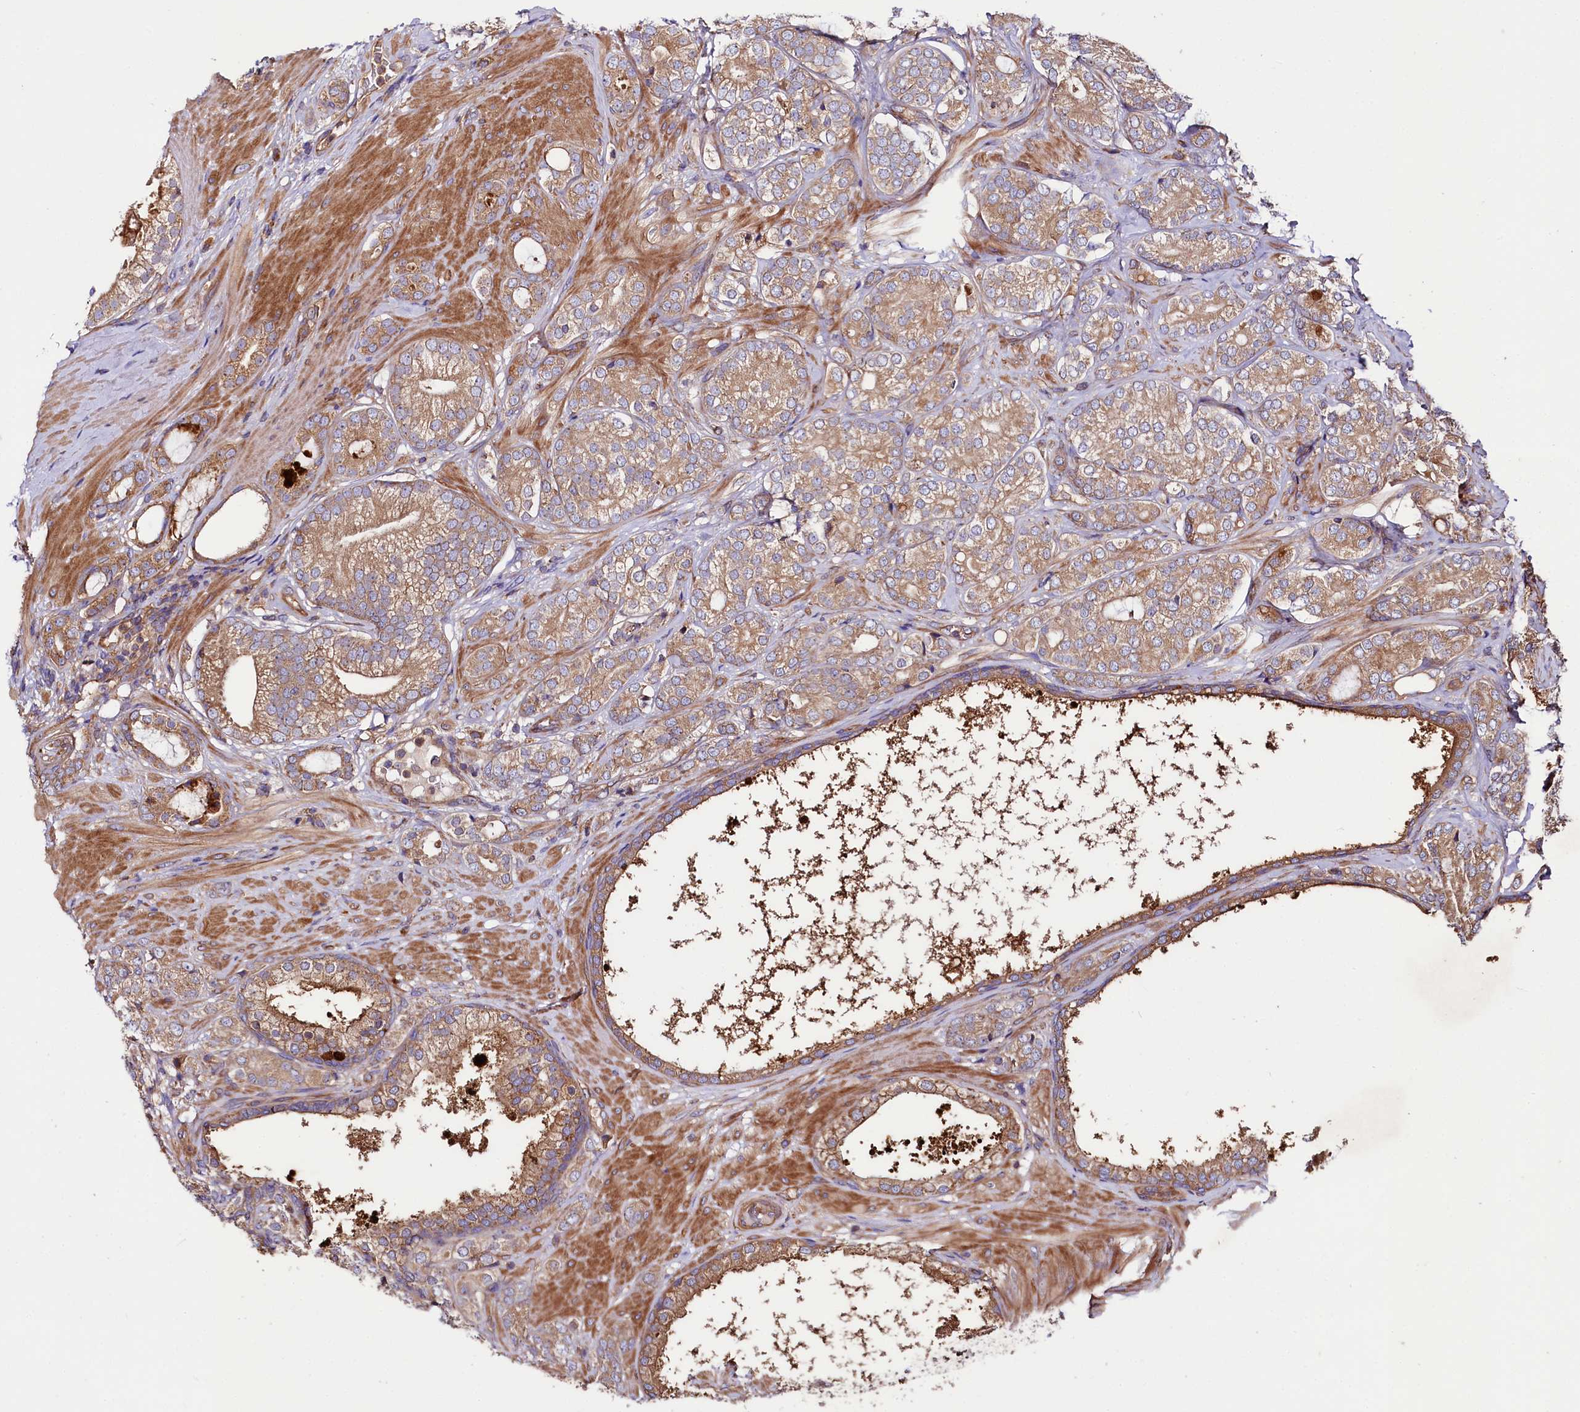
{"staining": {"intensity": "moderate", "quantity": "25%-75%", "location": "cytoplasmic/membranous"}, "tissue": "prostate cancer", "cell_type": "Tumor cells", "image_type": "cancer", "snomed": [{"axis": "morphology", "description": "Adenocarcinoma, High grade"}, {"axis": "topography", "description": "Prostate"}], "caption": "A histopathology image showing moderate cytoplasmic/membranous positivity in approximately 25%-75% of tumor cells in prostate high-grade adenocarcinoma, as visualized by brown immunohistochemical staining.", "gene": "CEP295", "patient": {"sex": "male", "age": 60}}